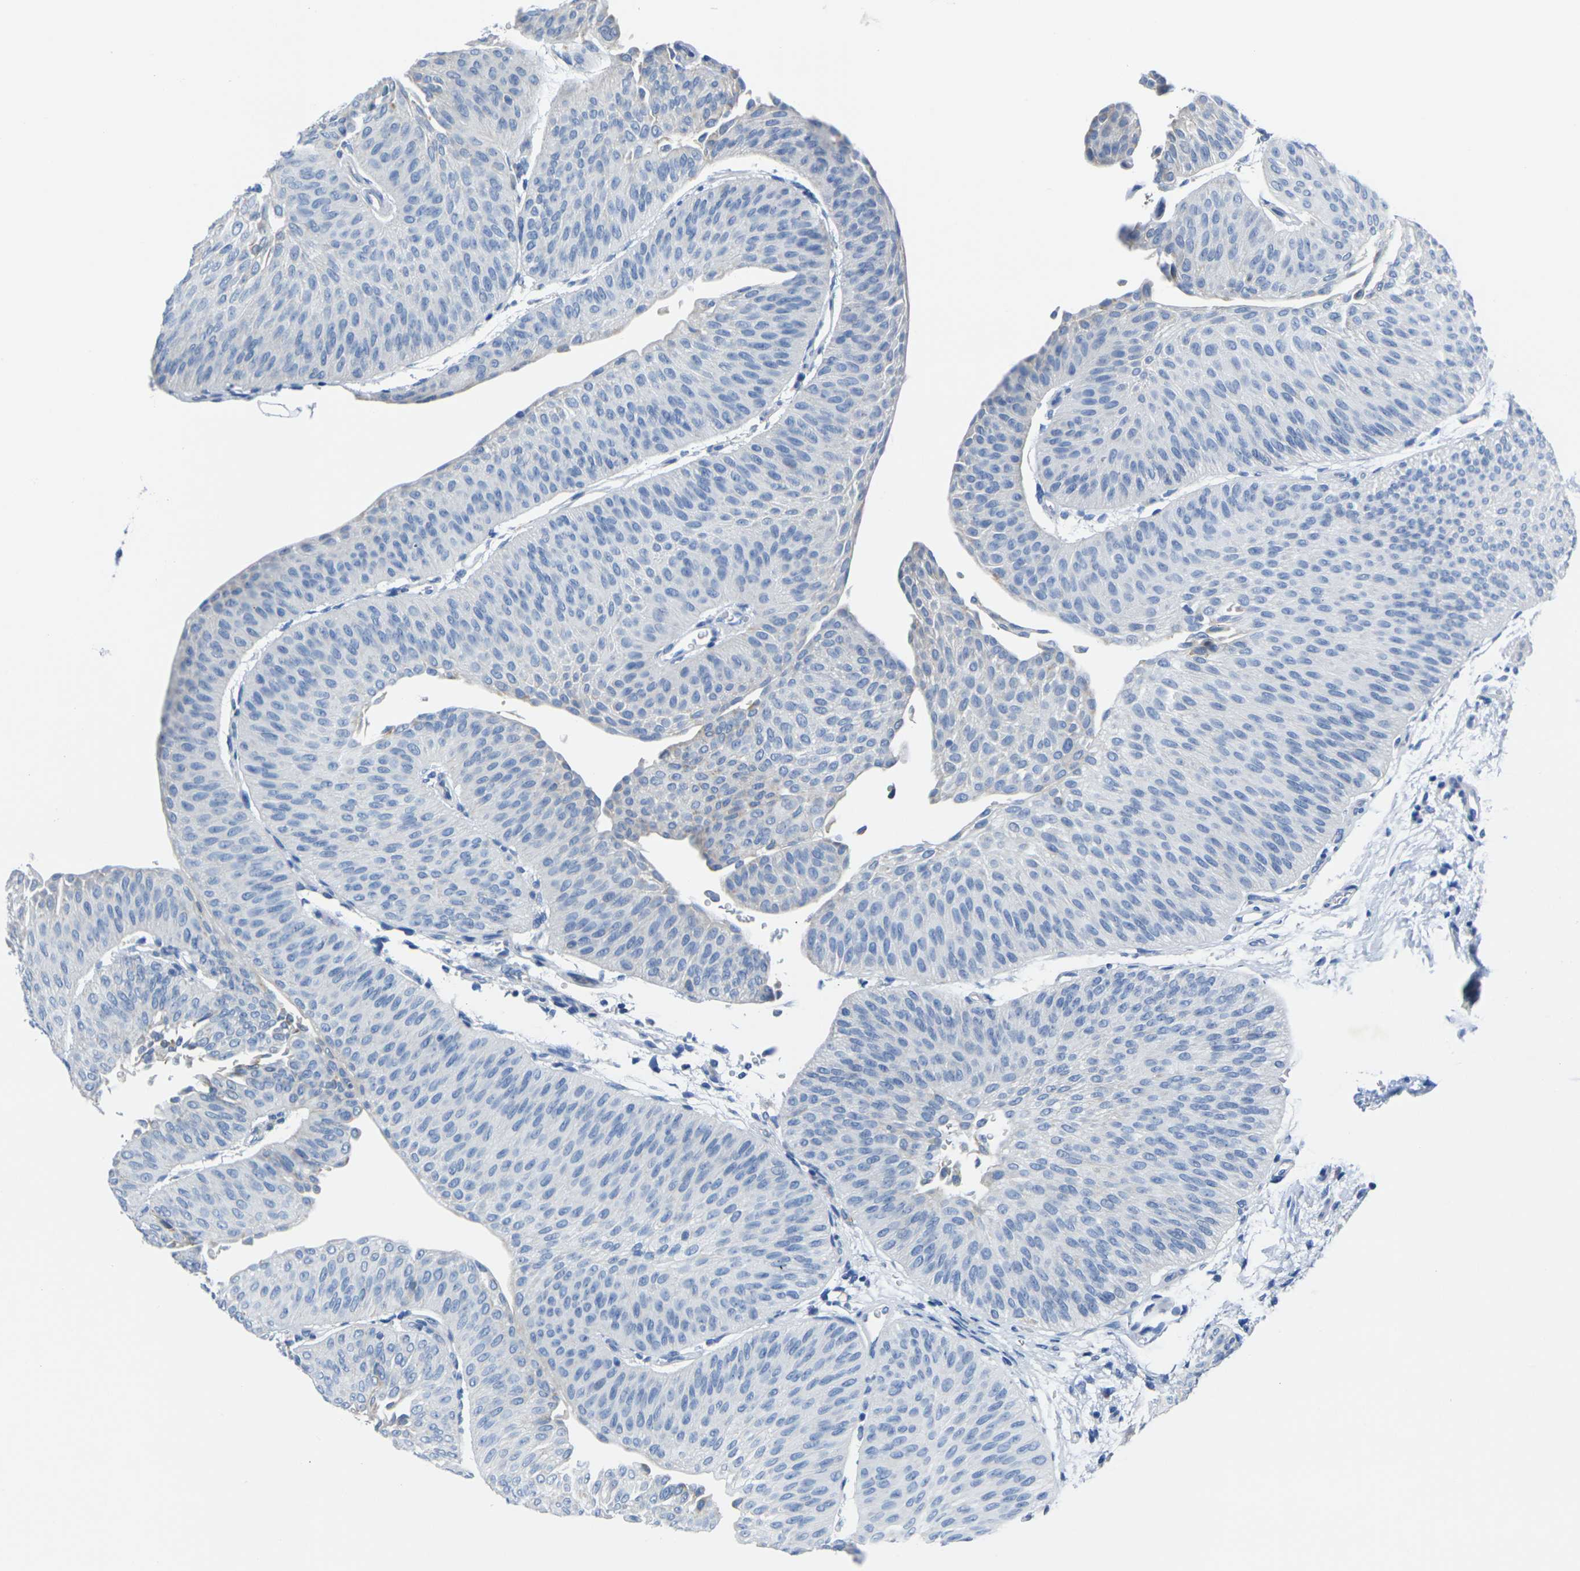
{"staining": {"intensity": "negative", "quantity": "none", "location": "none"}, "tissue": "urothelial cancer", "cell_type": "Tumor cells", "image_type": "cancer", "snomed": [{"axis": "morphology", "description": "Urothelial carcinoma, Low grade"}, {"axis": "topography", "description": "Urinary bladder"}], "caption": "This is an immunohistochemistry (IHC) photomicrograph of urothelial cancer. There is no expression in tumor cells.", "gene": "TMEM204", "patient": {"sex": "female", "age": 60}}